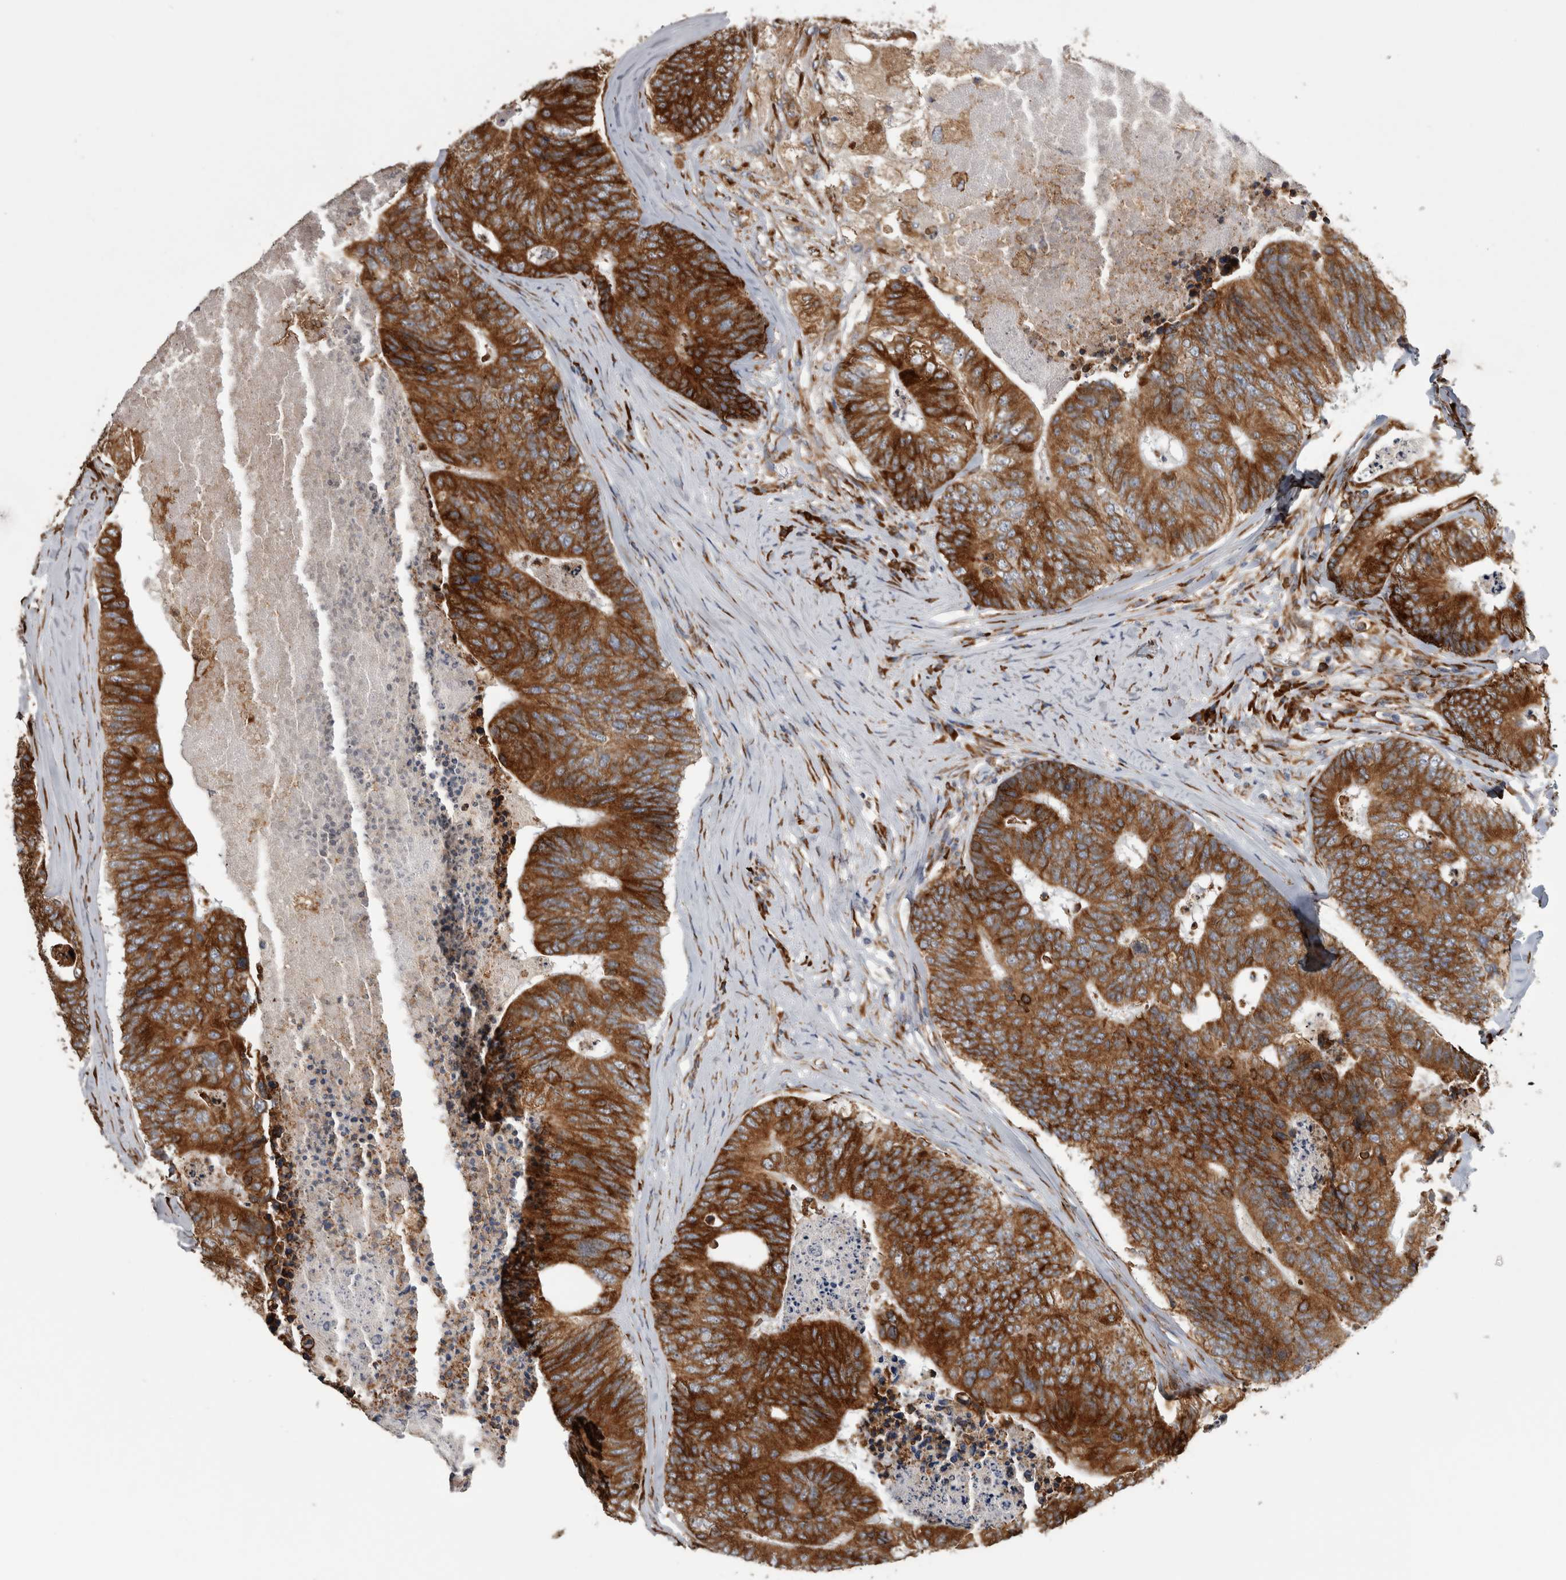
{"staining": {"intensity": "strong", "quantity": ">75%", "location": "cytoplasmic/membranous"}, "tissue": "colorectal cancer", "cell_type": "Tumor cells", "image_type": "cancer", "snomed": [{"axis": "morphology", "description": "Adenocarcinoma, NOS"}, {"axis": "topography", "description": "Colon"}], "caption": "Protein expression analysis of colorectal cancer (adenocarcinoma) reveals strong cytoplasmic/membranous expression in approximately >75% of tumor cells. Immunohistochemistry (ihc) stains the protein of interest in brown and the nuclei are stained blue.", "gene": "FHIP2B", "patient": {"sex": "female", "age": 67}}